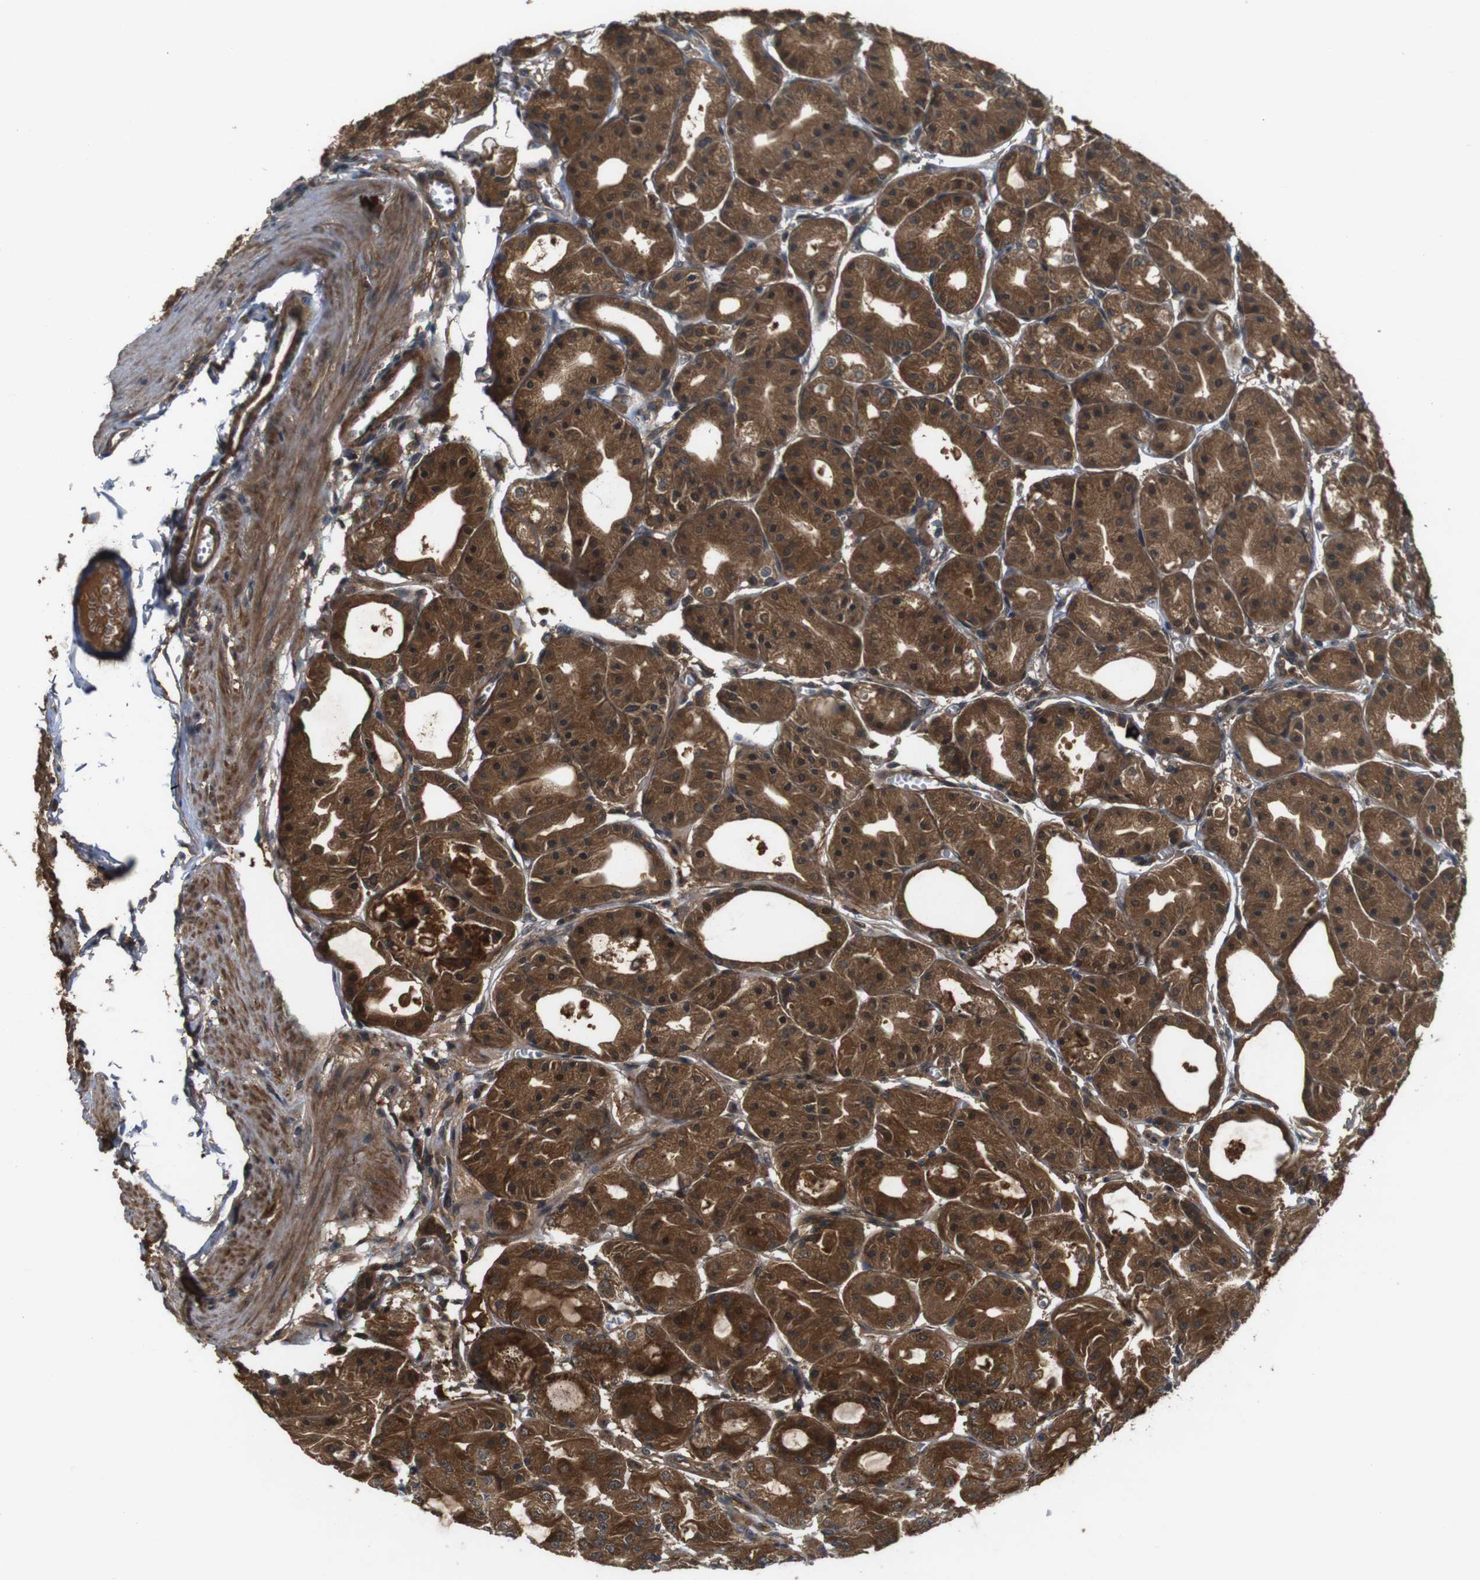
{"staining": {"intensity": "strong", "quantity": ">75%", "location": "cytoplasmic/membranous"}, "tissue": "stomach", "cell_type": "Glandular cells", "image_type": "normal", "snomed": [{"axis": "morphology", "description": "Normal tissue, NOS"}, {"axis": "topography", "description": "Stomach, lower"}], "caption": "Strong cytoplasmic/membranous expression for a protein is appreciated in approximately >75% of glandular cells of benign stomach using immunohistochemistry (IHC).", "gene": "NFKBIE", "patient": {"sex": "male", "age": 71}}